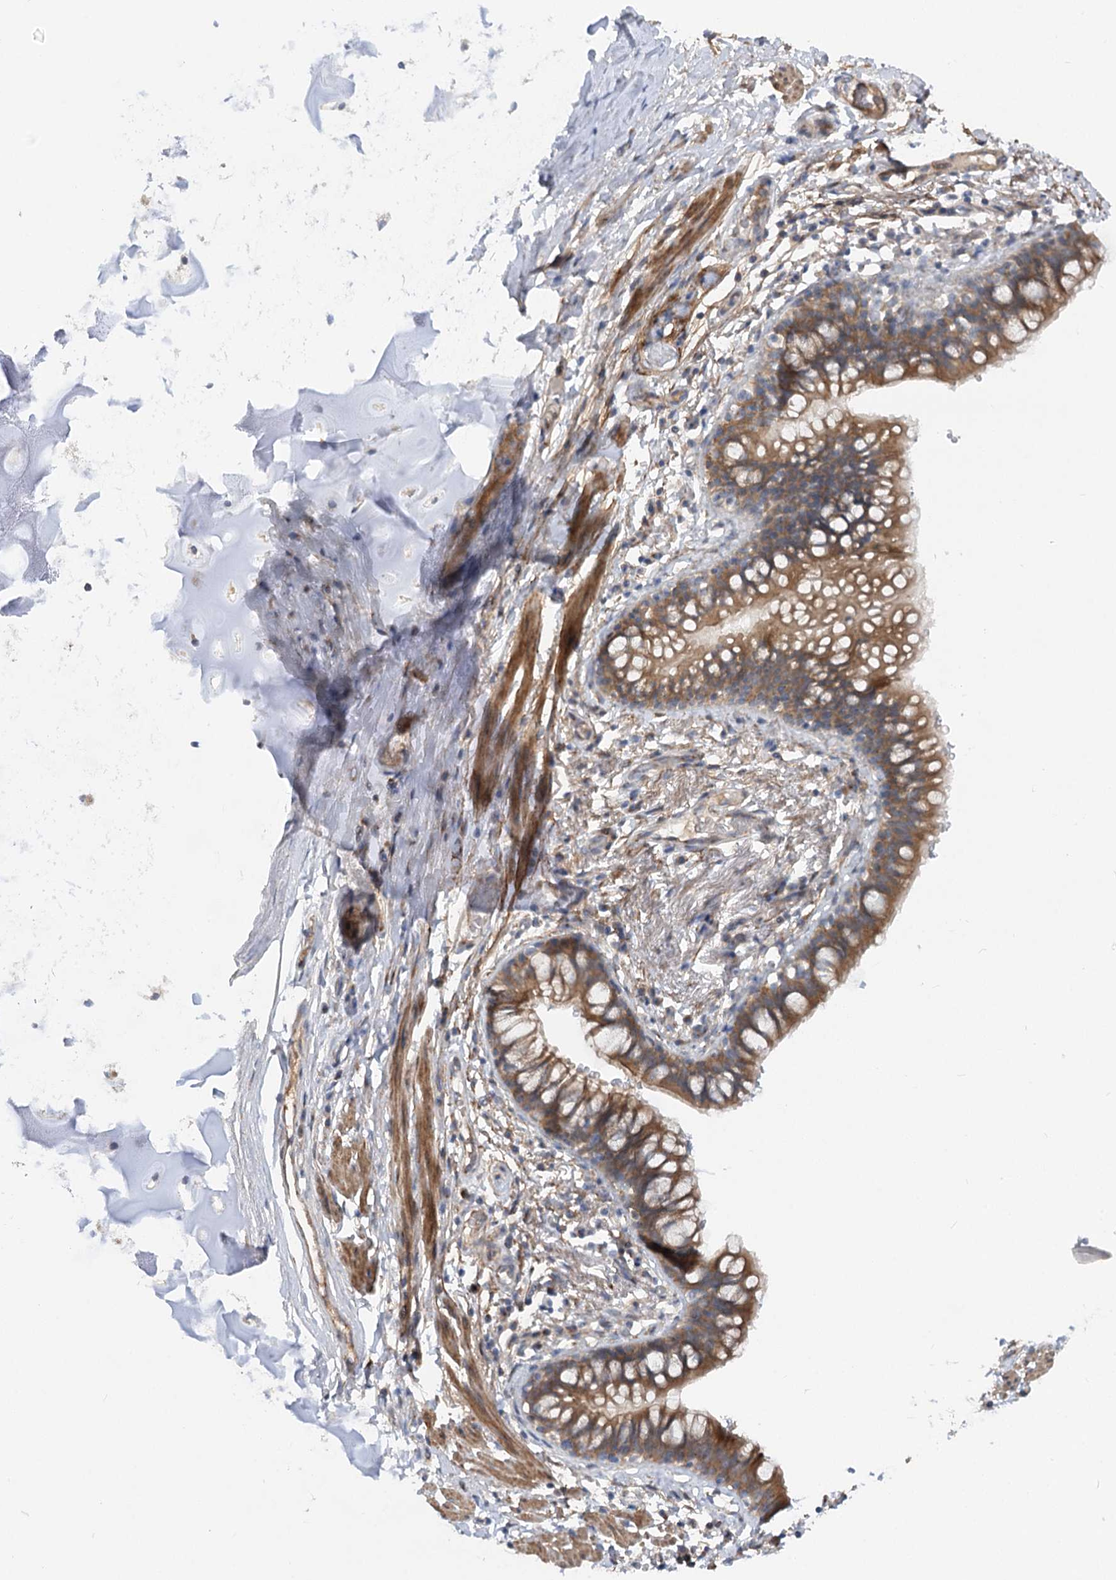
{"staining": {"intensity": "moderate", "quantity": ">75%", "location": "cytoplasmic/membranous"}, "tissue": "bronchus", "cell_type": "Respiratory epithelial cells", "image_type": "normal", "snomed": [{"axis": "morphology", "description": "Normal tissue, NOS"}, {"axis": "topography", "description": "Cartilage tissue"}, {"axis": "topography", "description": "Bronchus"}], "caption": "This image reveals immunohistochemistry (IHC) staining of benign human bronchus, with medium moderate cytoplasmic/membranous expression in about >75% of respiratory epithelial cells.", "gene": "FGF19", "patient": {"sex": "female", "age": 36}}